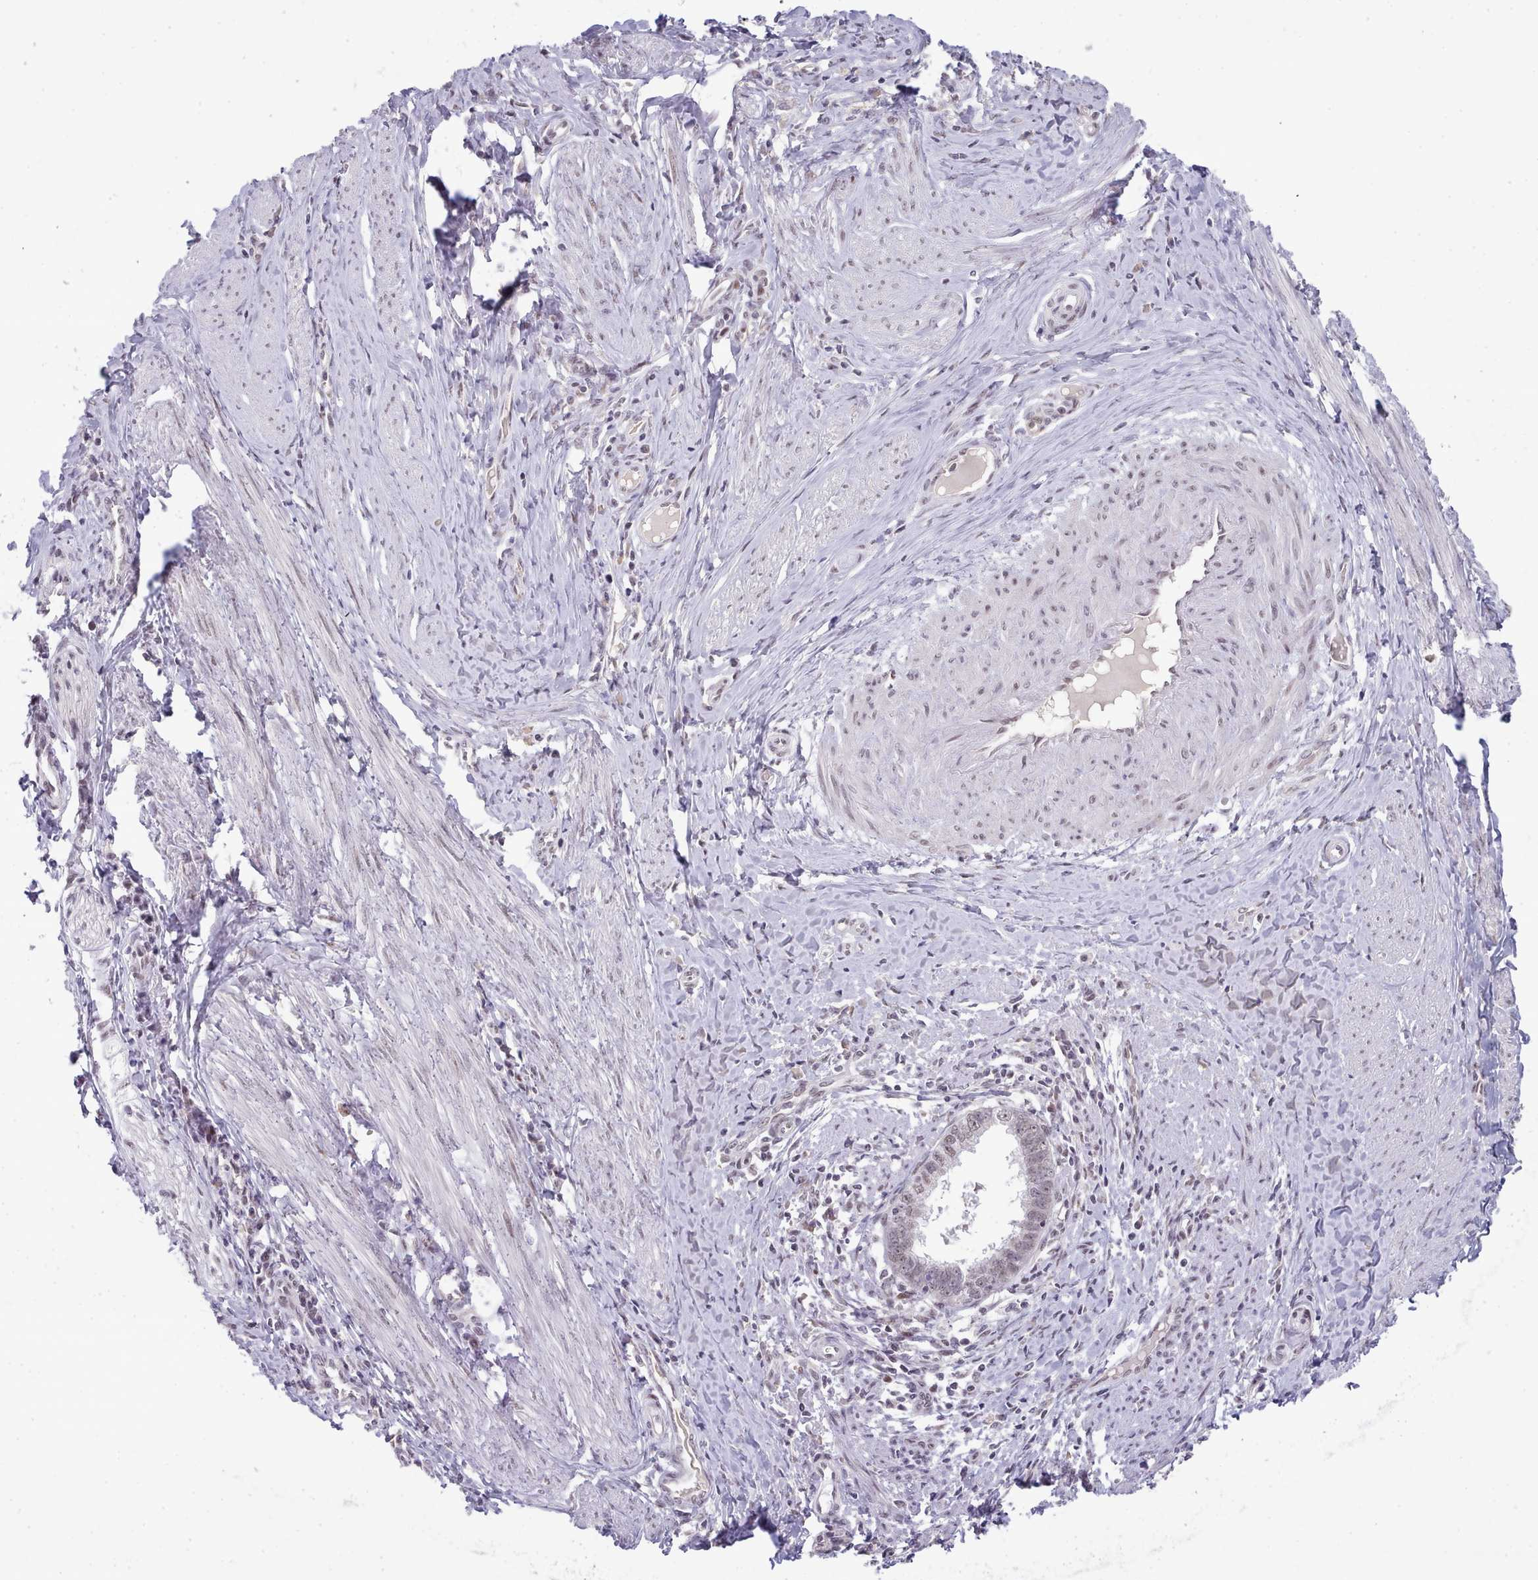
{"staining": {"intensity": "weak", "quantity": "<25%", "location": "nuclear"}, "tissue": "cervical cancer", "cell_type": "Tumor cells", "image_type": "cancer", "snomed": [{"axis": "morphology", "description": "Adenocarcinoma, NOS"}, {"axis": "topography", "description": "Cervix"}], "caption": "Protein analysis of cervical cancer exhibits no significant positivity in tumor cells.", "gene": "RFX1", "patient": {"sex": "female", "age": 36}}